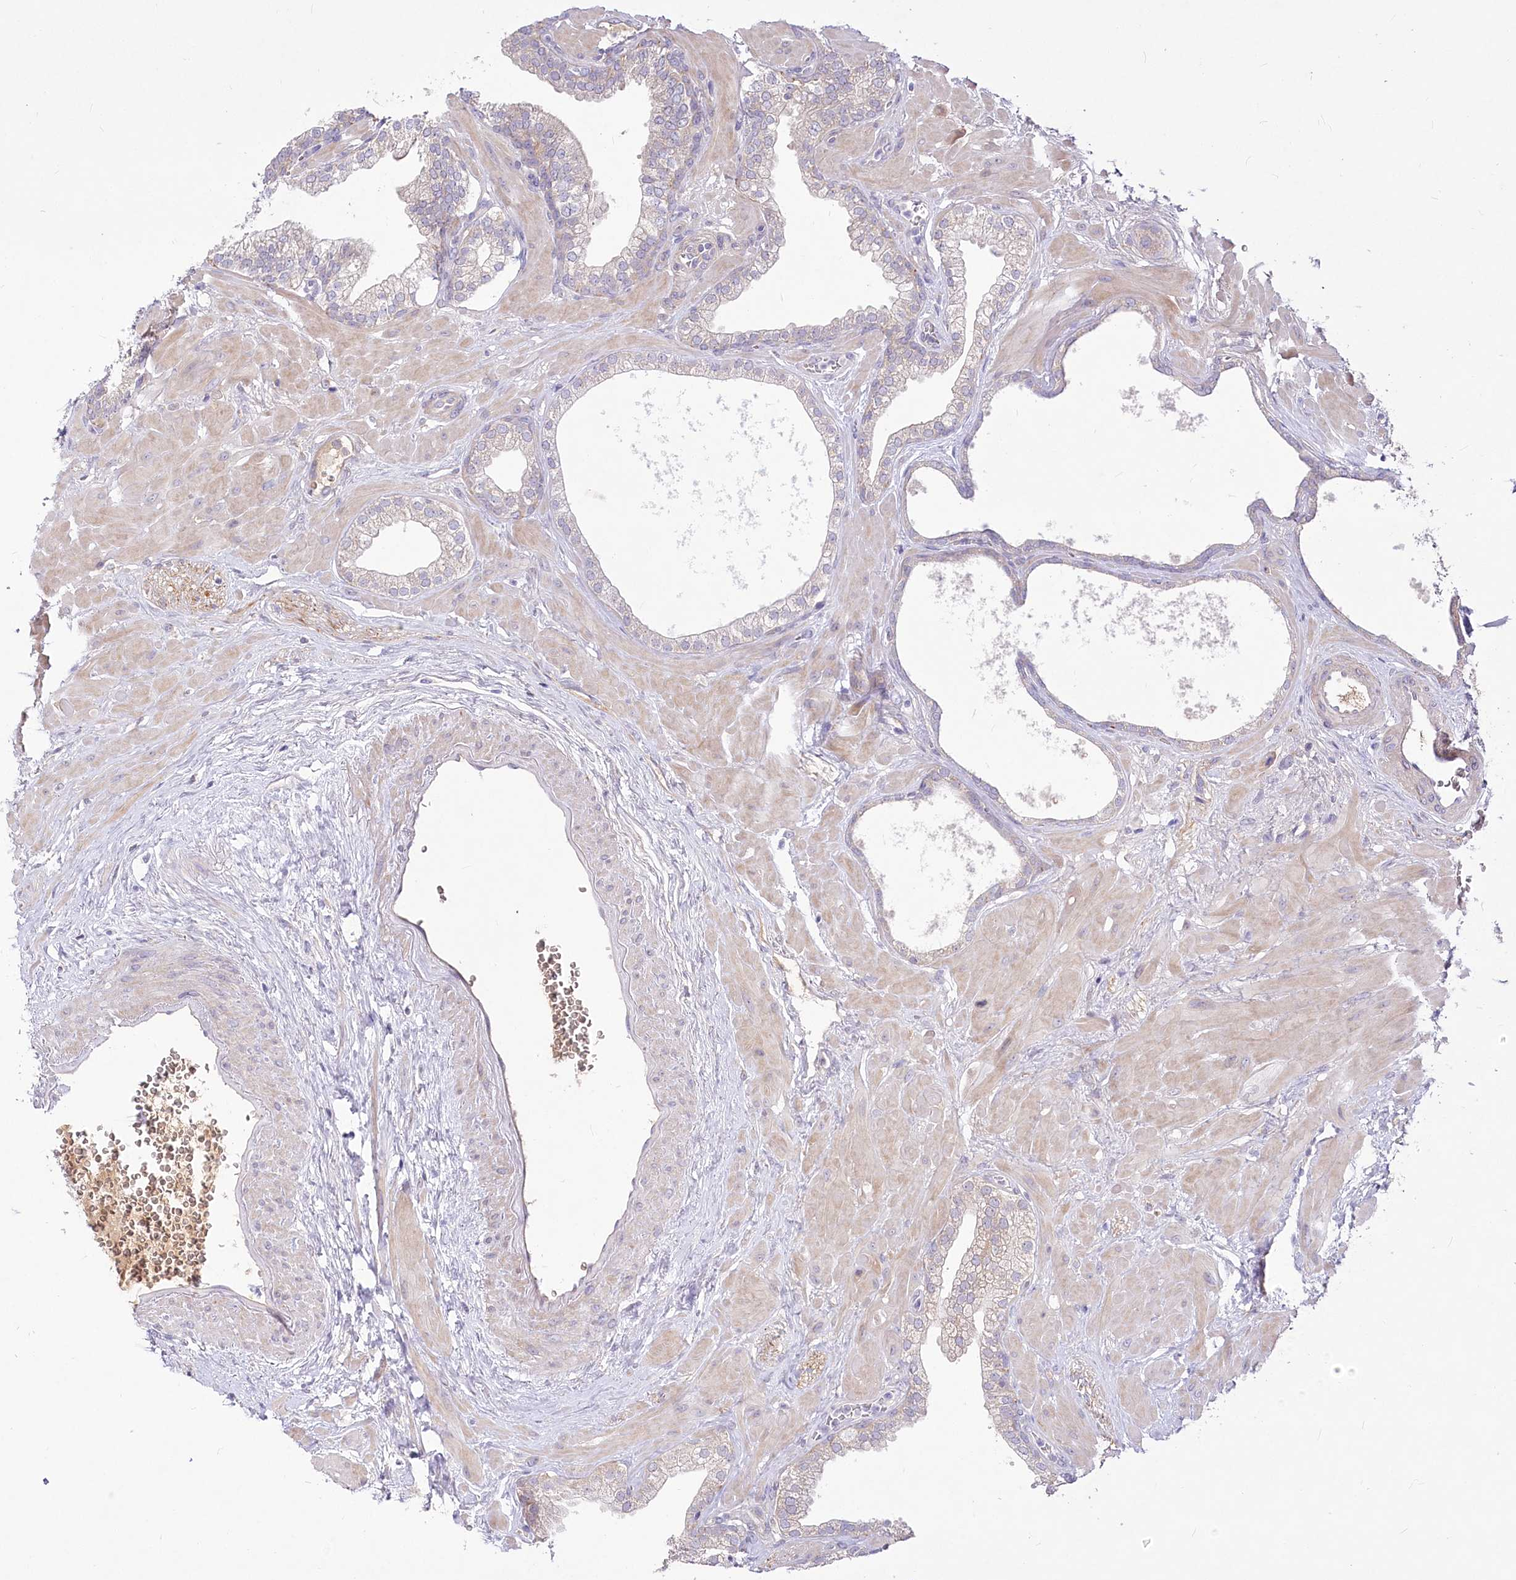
{"staining": {"intensity": "negative", "quantity": "none", "location": "none"}, "tissue": "prostate", "cell_type": "Glandular cells", "image_type": "normal", "snomed": [{"axis": "morphology", "description": "Normal tissue, NOS"}, {"axis": "morphology", "description": "Urothelial carcinoma, Low grade"}, {"axis": "topography", "description": "Urinary bladder"}, {"axis": "topography", "description": "Prostate"}], "caption": "Glandular cells are negative for brown protein staining in unremarkable prostate. The staining was performed using DAB (3,3'-diaminobenzidine) to visualize the protein expression in brown, while the nuclei were stained in blue with hematoxylin (Magnification: 20x).", "gene": "EFHC2", "patient": {"sex": "male", "age": 60}}